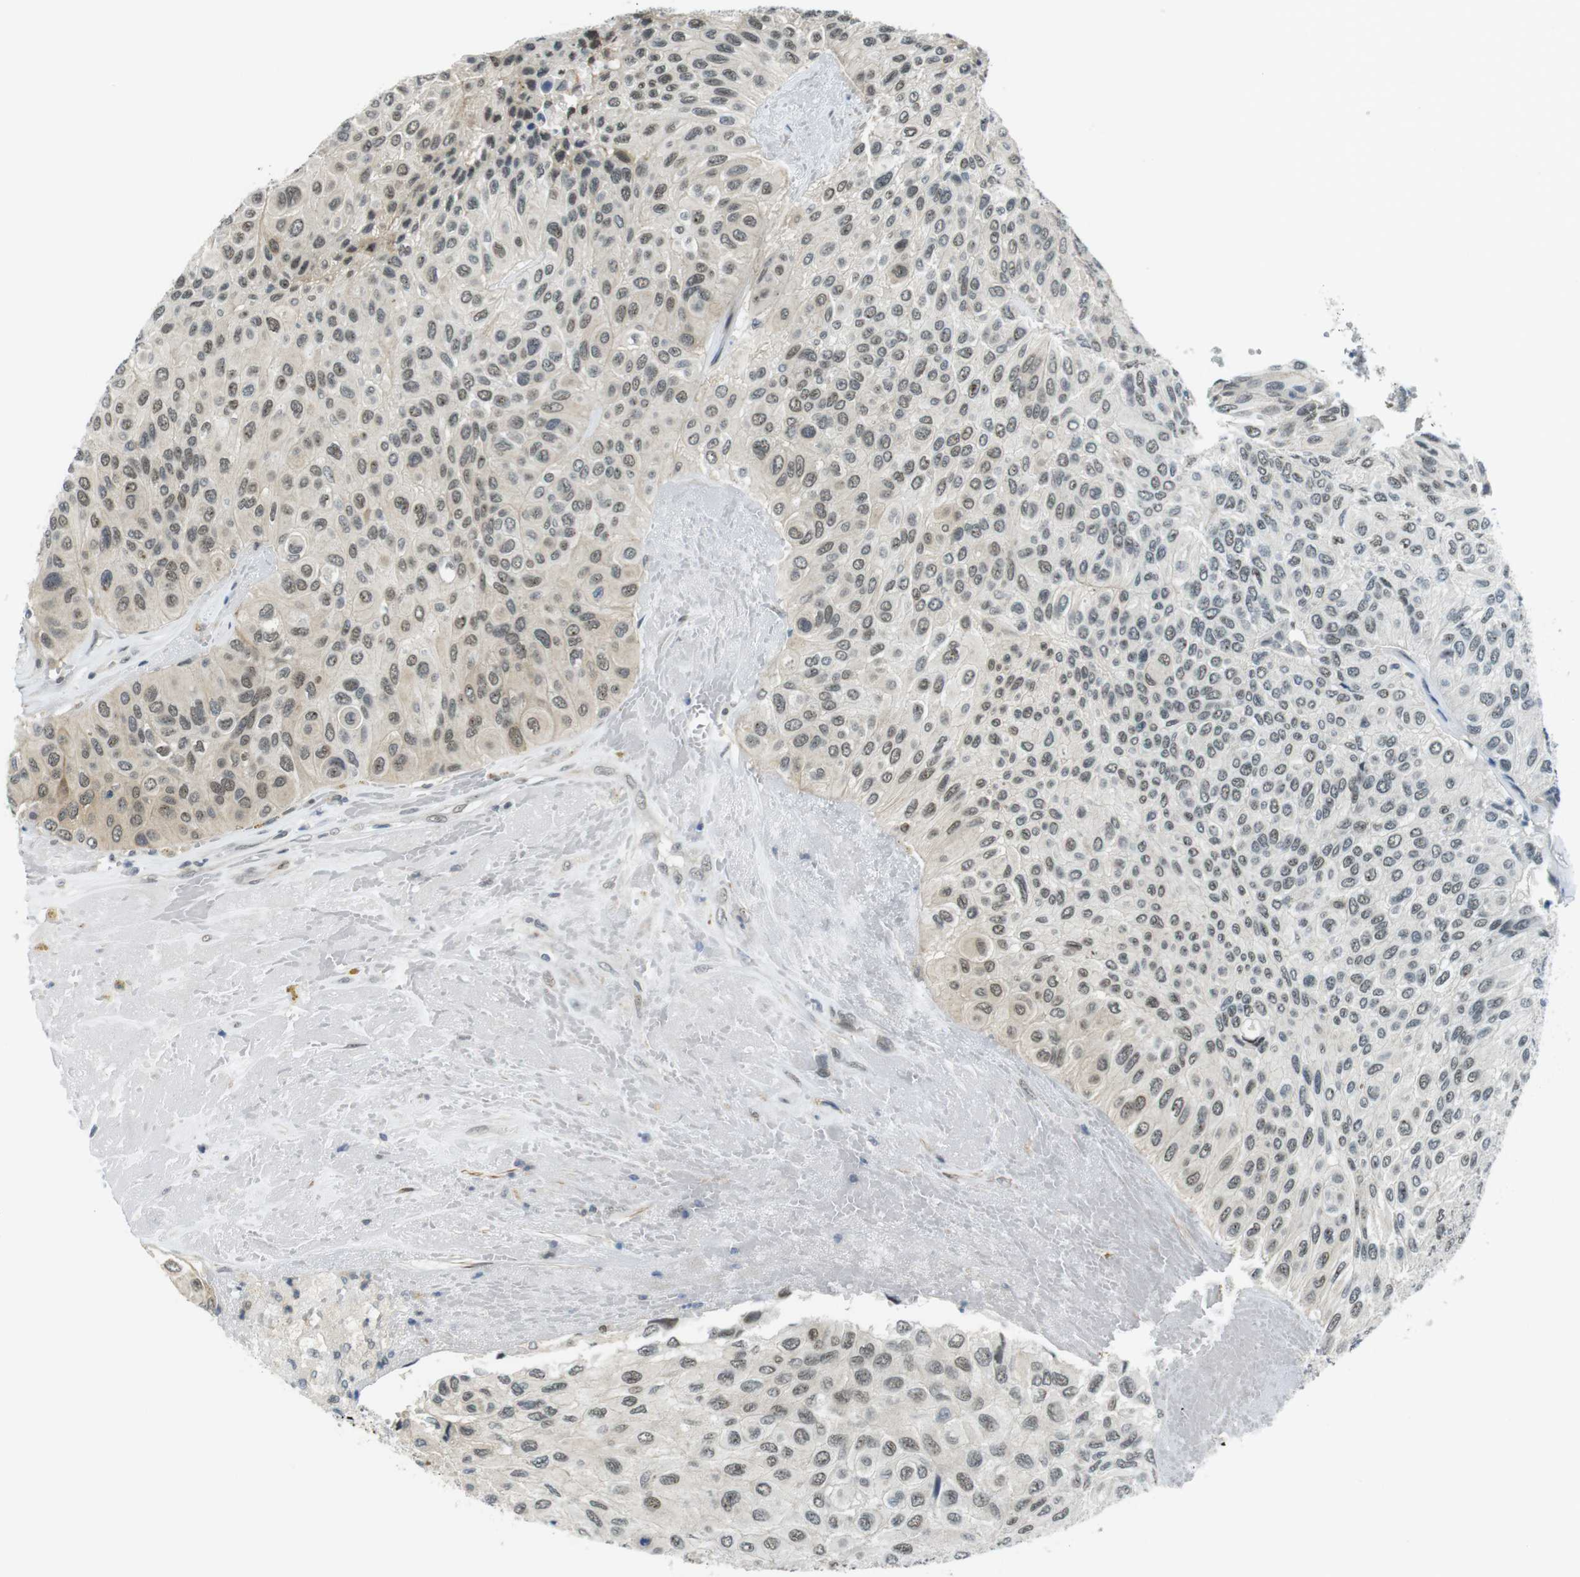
{"staining": {"intensity": "moderate", "quantity": "25%-75%", "location": "nuclear"}, "tissue": "urothelial cancer", "cell_type": "Tumor cells", "image_type": "cancer", "snomed": [{"axis": "morphology", "description": "Urothelial carcinoma, High grade"}, {"axis": "topography", "description": "Urinary bladder"}], "caption": "High-power microscopy captured an immunohistochemistry histopathology image of urothelial cancer, revealing moderate nuclear staining in approximately 25%-75% of tumor cells.", "gene": "USP7", "patient": {"sex": "male", "age": 66}}